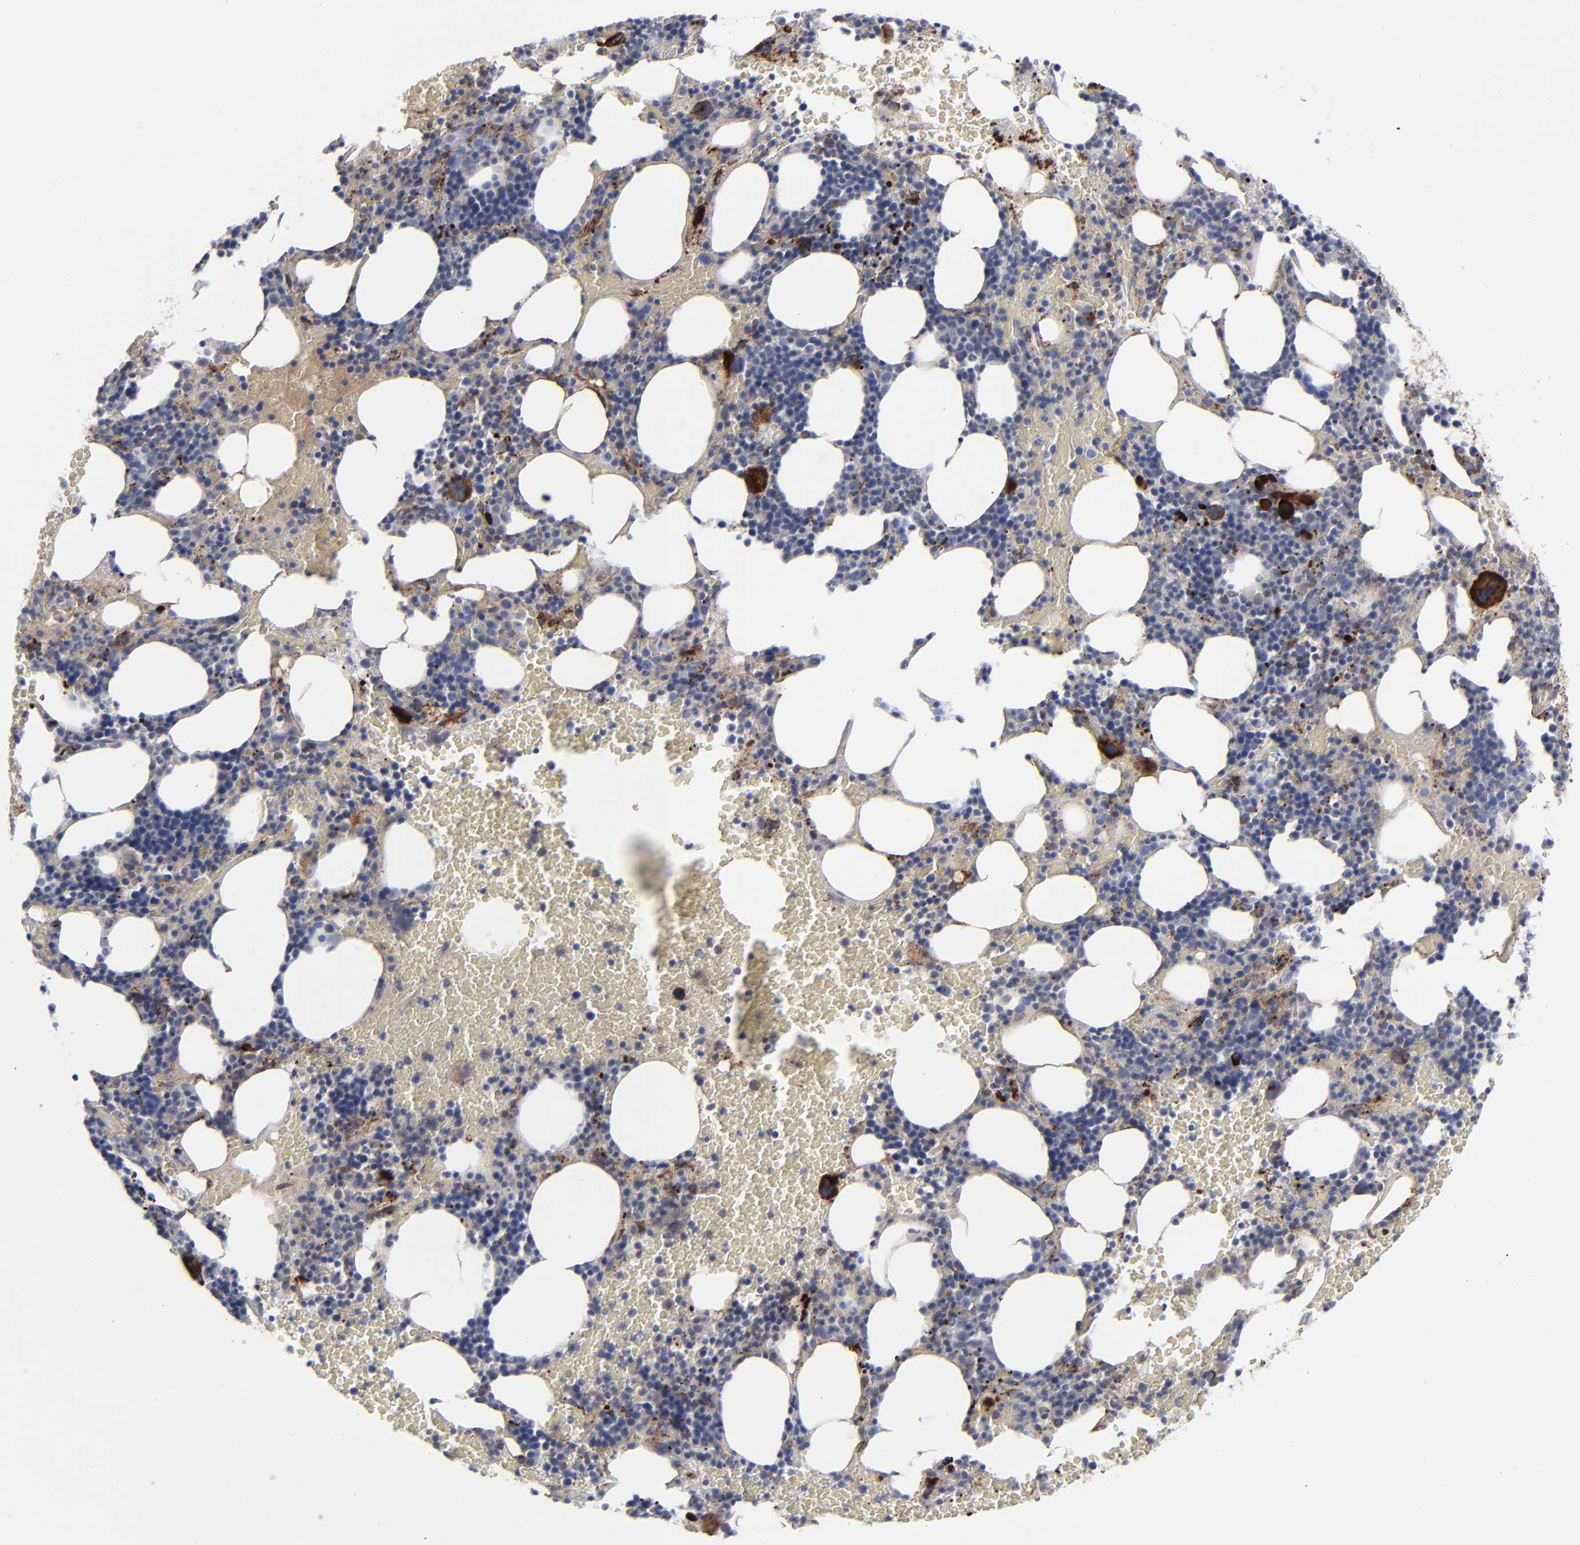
{"staining": {"intensity": "strong", "quantity": "<25%", "location": "cytoplasmic/membranous"}, "tissue": "bone marrow", "cell_type": "Hematopoietic cells", "image_type": "normal", "snomed": [{"axis": "morphology", "description": "Normal tissue, NOS"}, {"axis": "topography", "description": "Bone marrow"}], "caption": "Protein staining demonstrates strong cytoplasmic/membranous expression in about <25% of hematopoietic cells in unremarkable bone marrow.", "gene": "SPARC", "patient": {"sex": "male", "age": 86}}